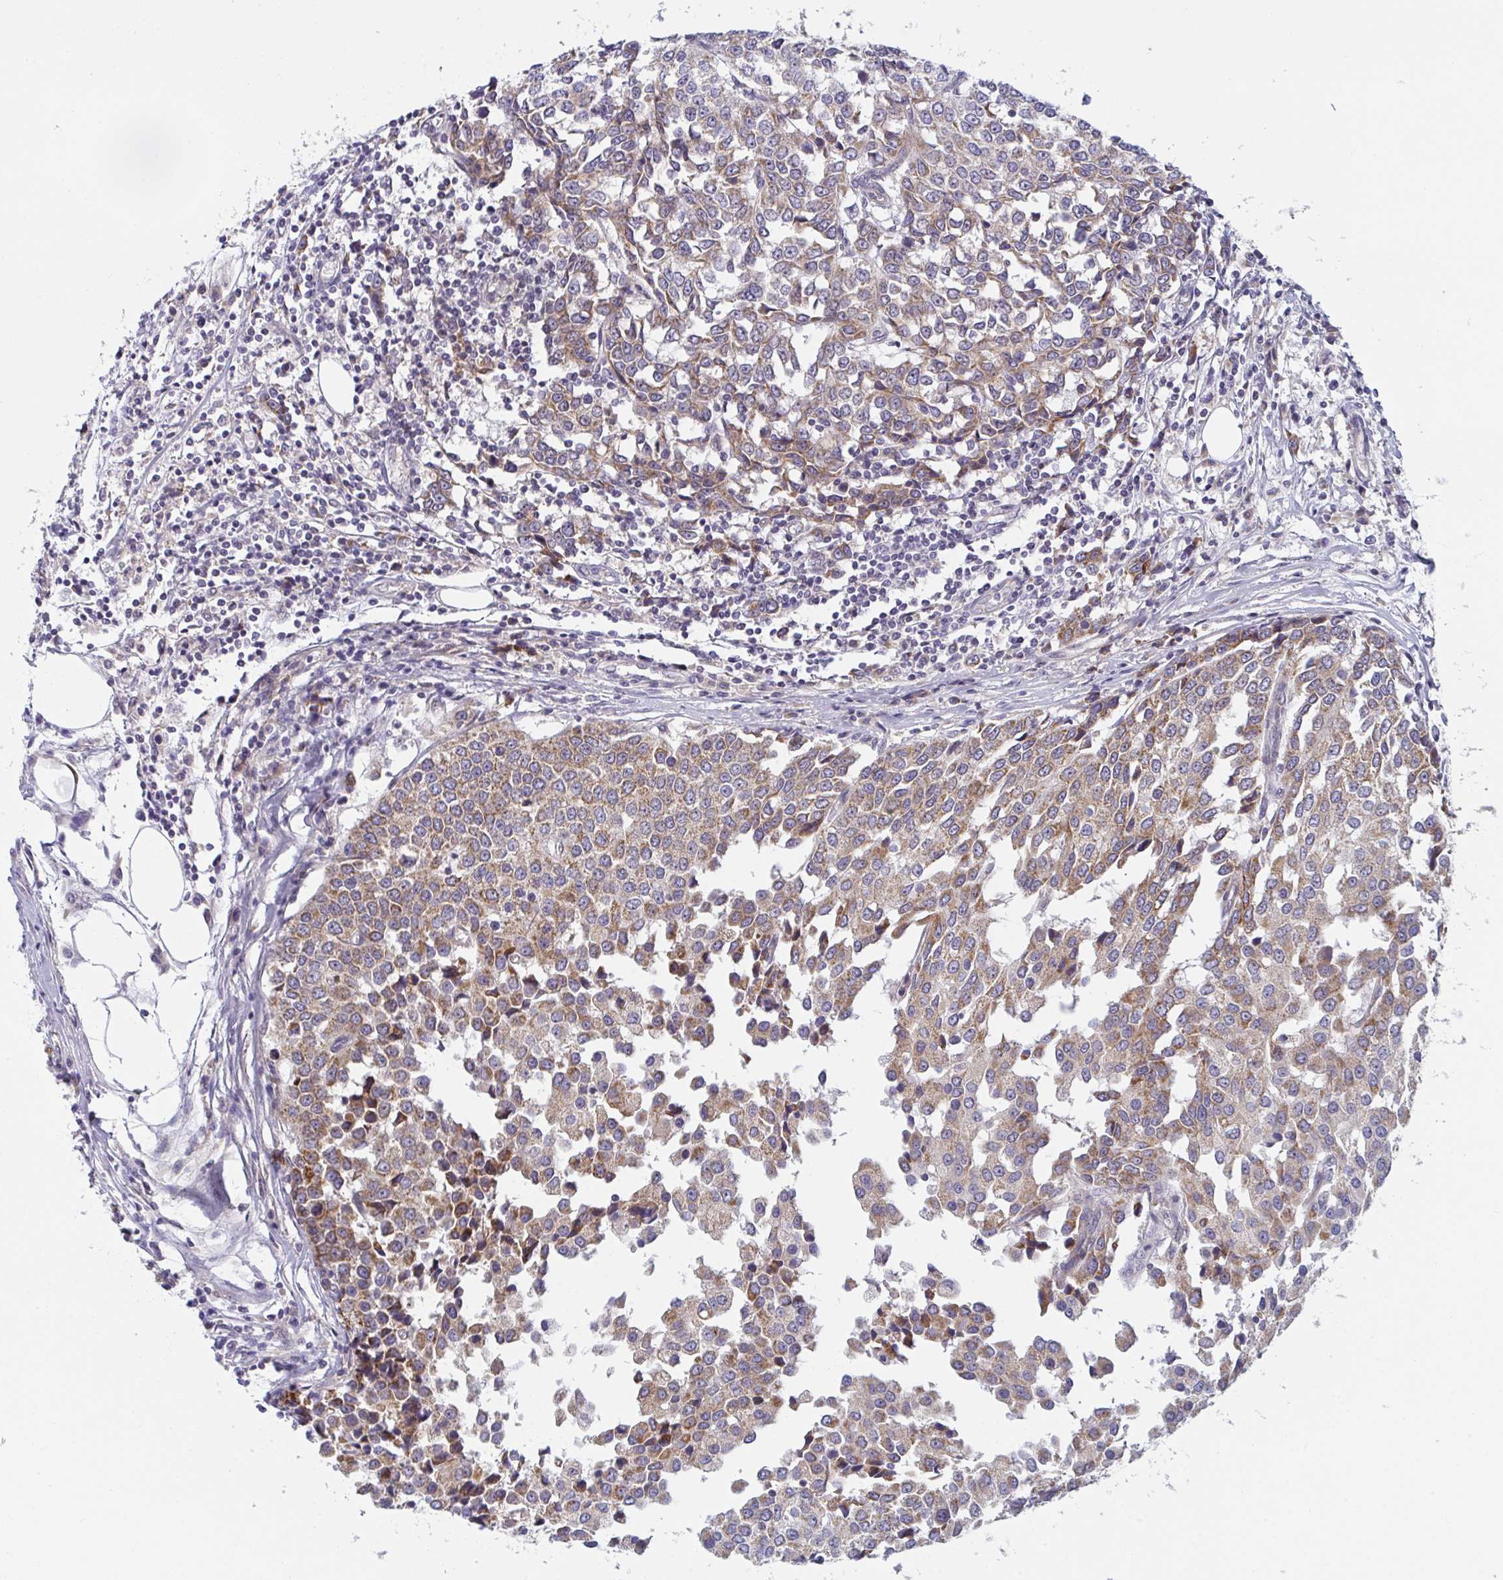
{"staining": {"intensity": "moderate", "quantity": "25%-75%", "location": "cytoplasmic/membranous"}, "tissue": "breast cancer", "cell_type": "Tumor cells", "image_type": "cancer", "snomed": [{"axis": "morphology", "description": "Duct carcinoma"}, {"axis": "topography", "description": "Breast"}], "caption": "High-power microscopy captured an IHC histopathology image of breast cancer, revealing moderate cytoplasmic/membranous positivity in about 25%-75% of tumor cells. The protein of interest is stained brown, and the nuclei are stained in blue (DAB IHC with brightfield microscopy, high magnification).", "gene": "MRPS2", "patient": {"sex": "female", "age": 80}}